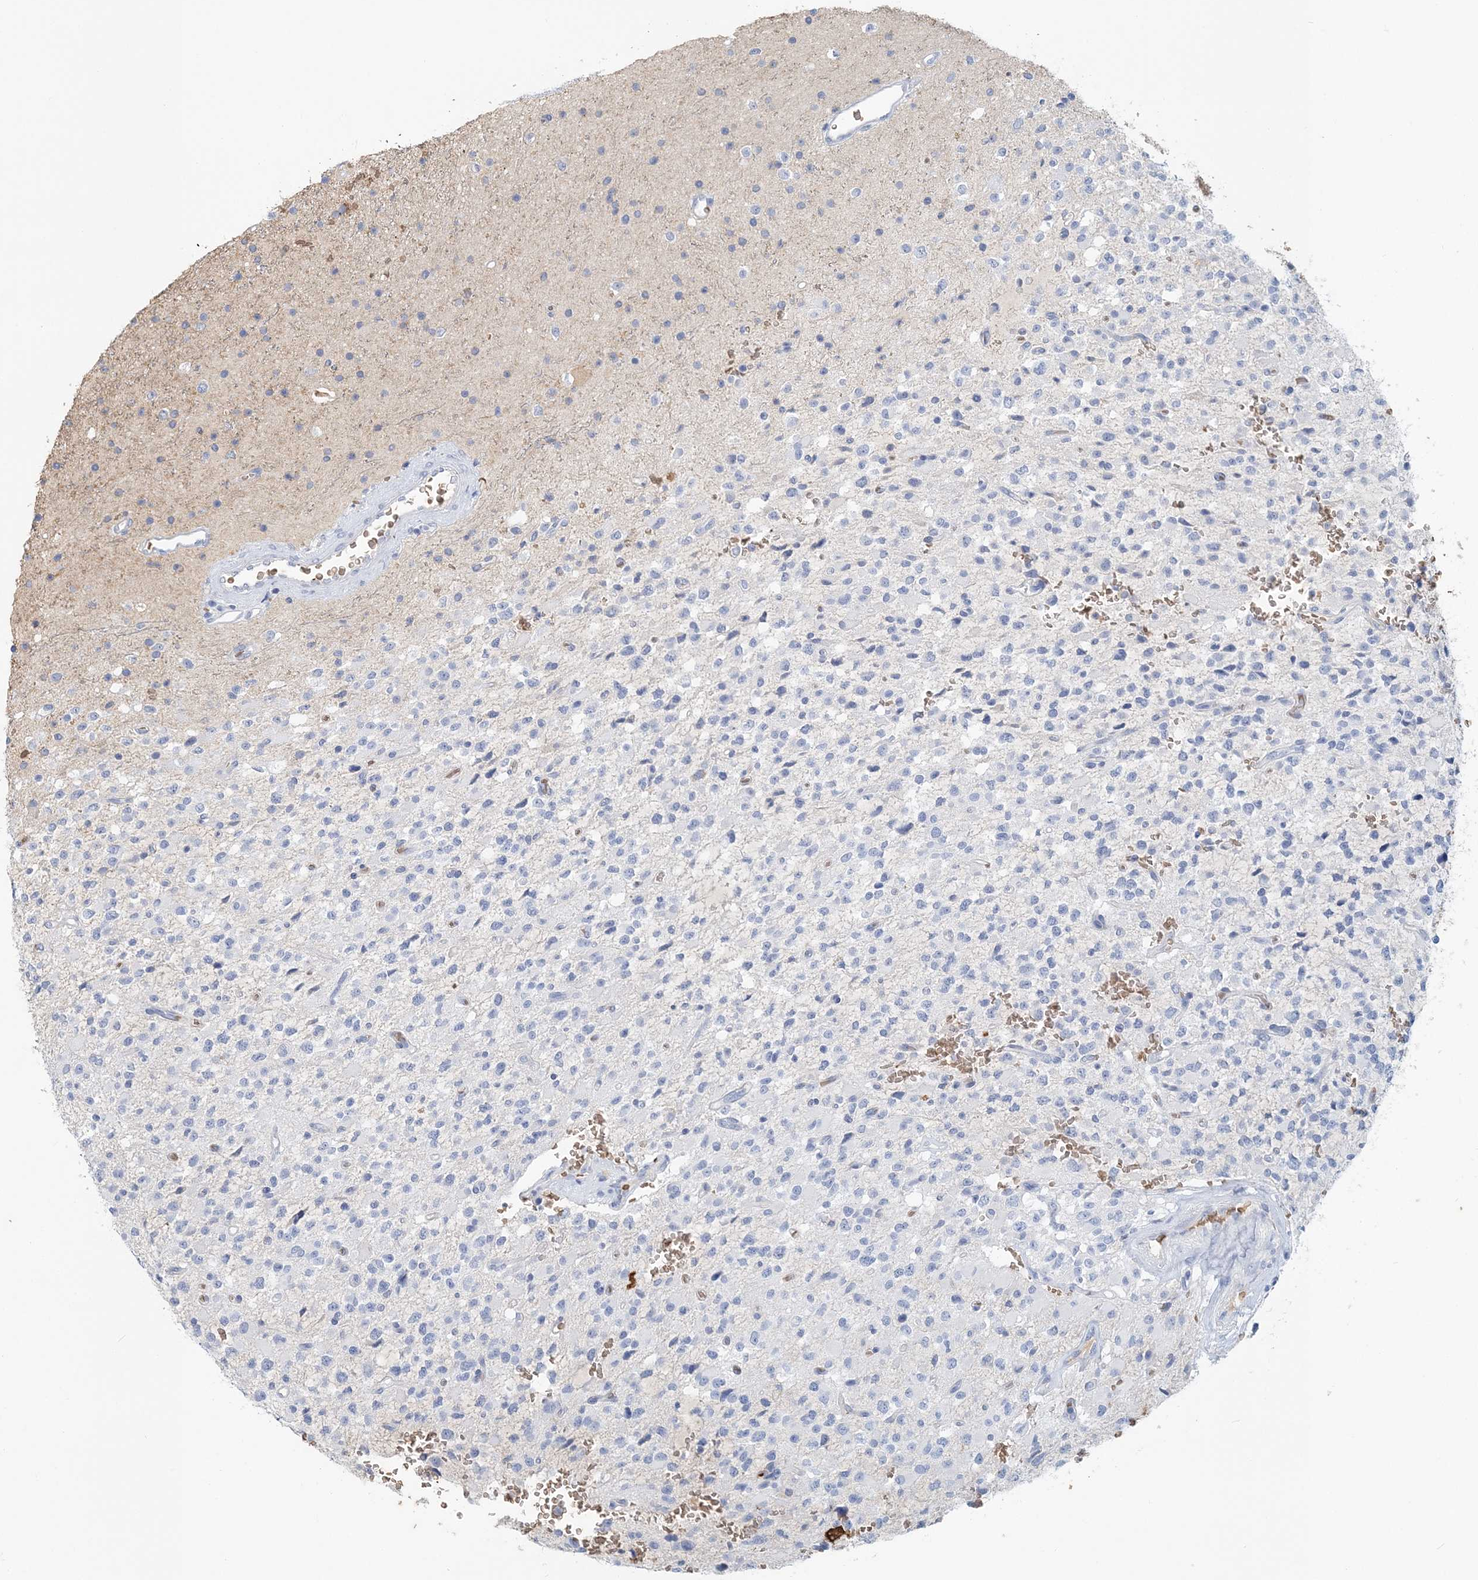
{"staining": {"intensity": "negative", "quantity": "none", "location": "none"}, "tissue": "glioma", "cell_type": "Tumor cells", "image_type": "cancer", "snomed": [{"axis": "morphology", "description": "Glioma, malignant, High grade"}, {"axis": "topography", "description": "Brain"}], "caption": "DAB (3,3'-diaminobenzidine) immunohistochemical staining of malignant high-grade glioma demonstrates no significant staining in tumor cells.", "gene": "HBD", "patient": {"sex": "male", "age": 34}}